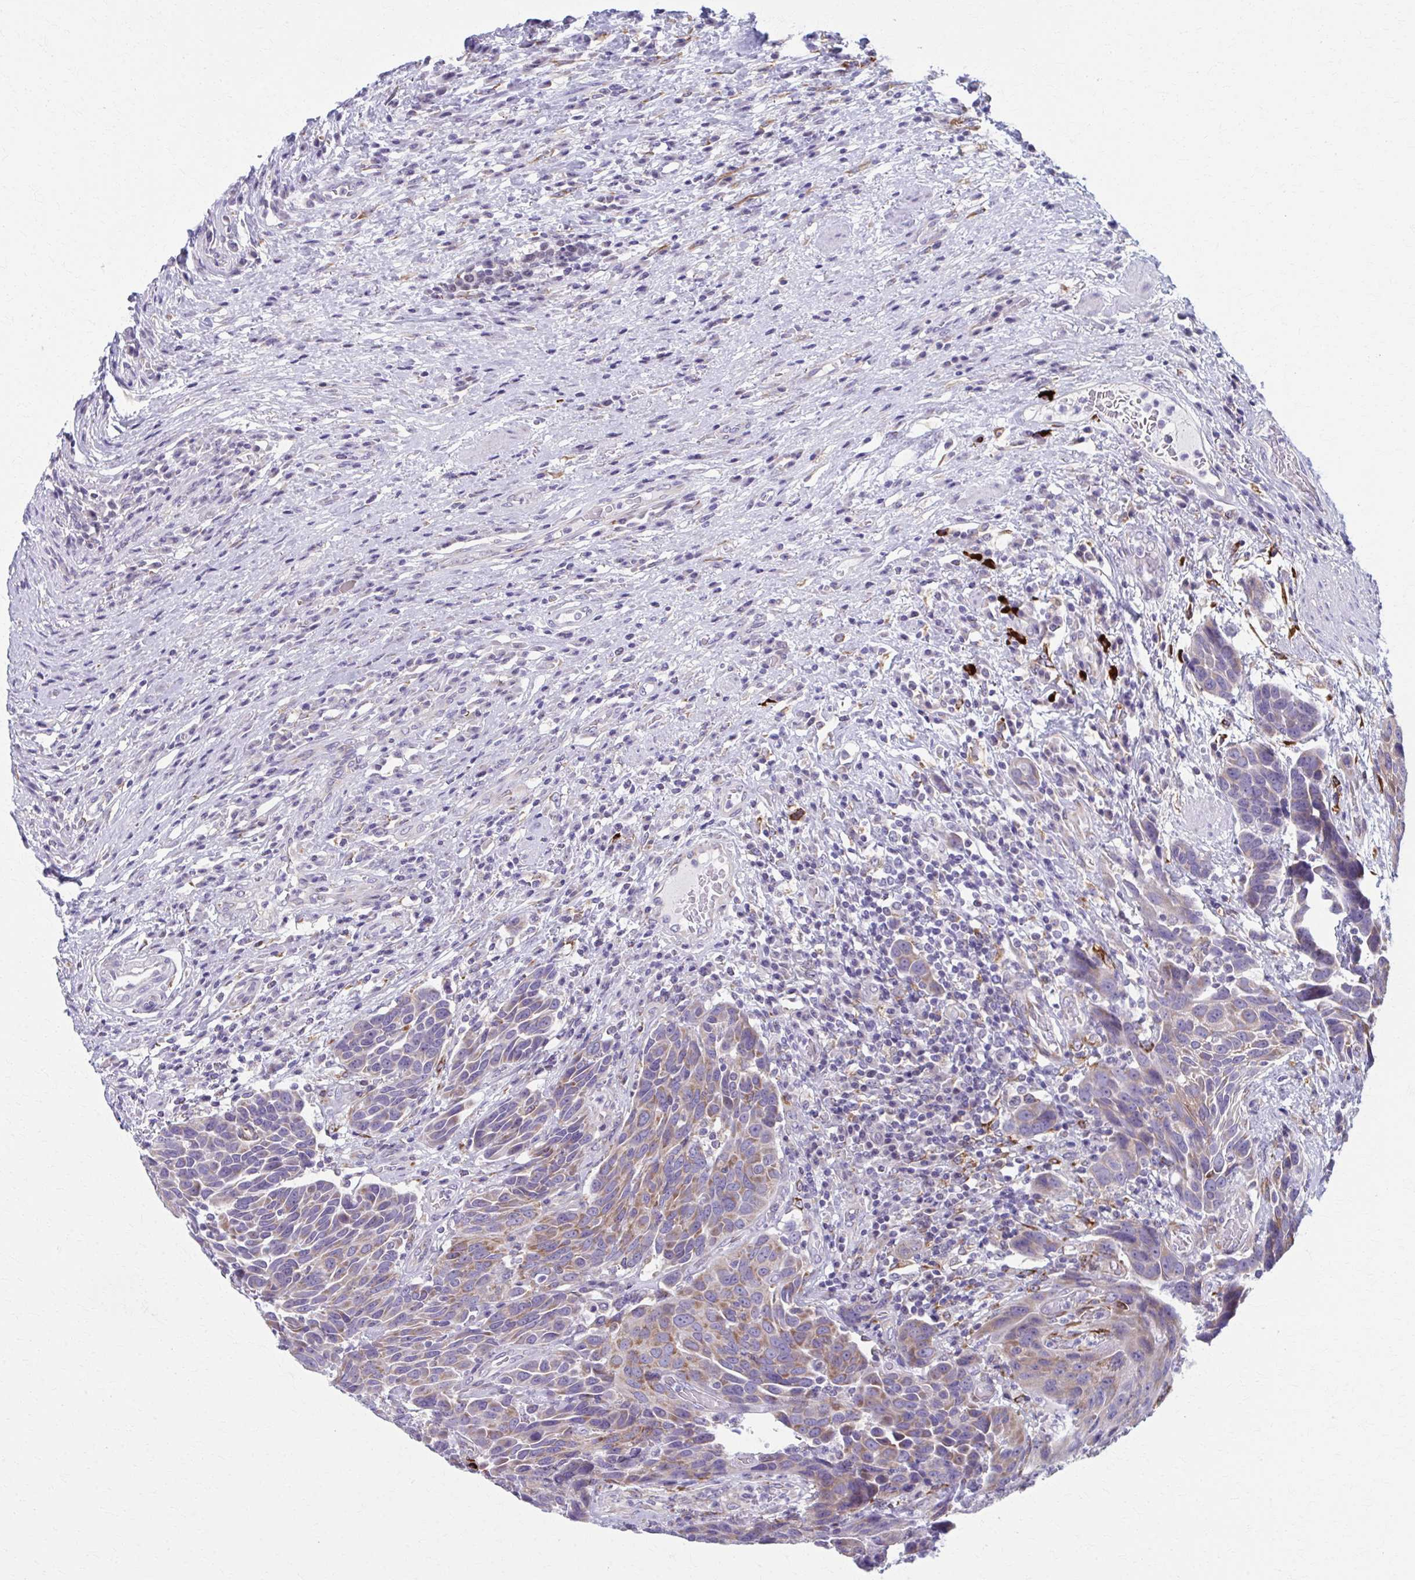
{"staining": {"intensity": "moderate", "quantity": ">75%", "location": "cytoplasmic/membranous"}, "tissue": "urothelial cancer", "cell_type": "Tumor cells", "image_type": "cancer", "snomed": [{"axis": "morphology", "description": "Urothelial carcinoma, High grade"}, {"axis": "topography", "description": "Urinary bladder"}], "caption": "A medium amount of moderate cytoplasmic/membranous staining is identified in about >75% of tumor cells in high-grade urothelial carcinoma tissue.", "gene": "SPATS2L", "patient": {"sex": "female", "age": 70}}